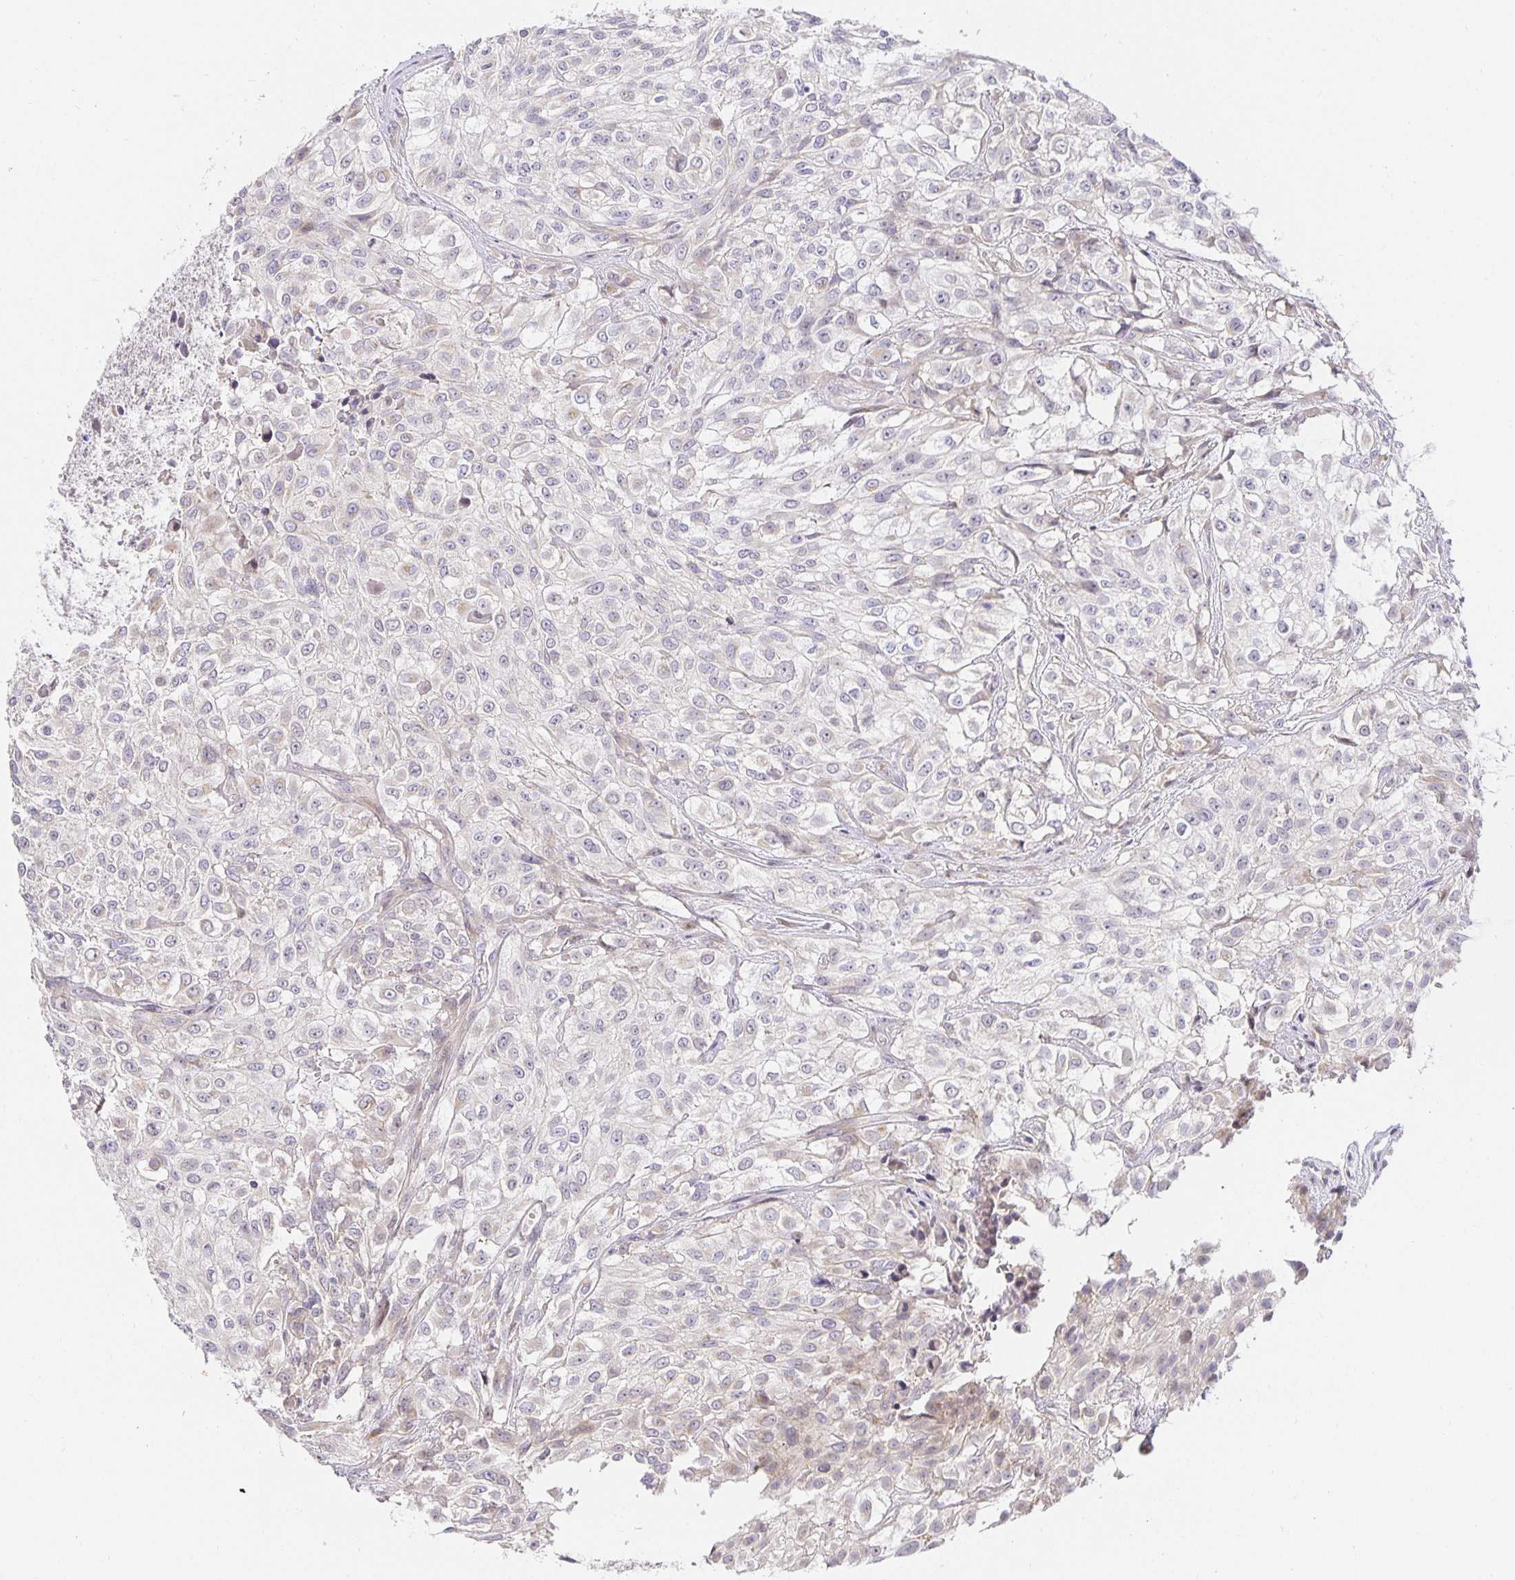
{"staining": {"intensity": "weak", "quantity": "<25%", "location": "cytoplasmic/membranous"}, "tissue": "urothelial cancer", "cell_type": "Tumor cells", "image_type": "cancer", "snomed": [{"axis": "morphology", "description": "Urothelial carcinoma, High grade"}, {"axis": "topography", "description": "Urinary bladder"}], "caption": "Immunohistochemistry (IHC) of high-grade urothelial carcinoma displays no expression in tumor cells.", "gene": "TJP3", "patient": {"sex": "male", "age": 56}}